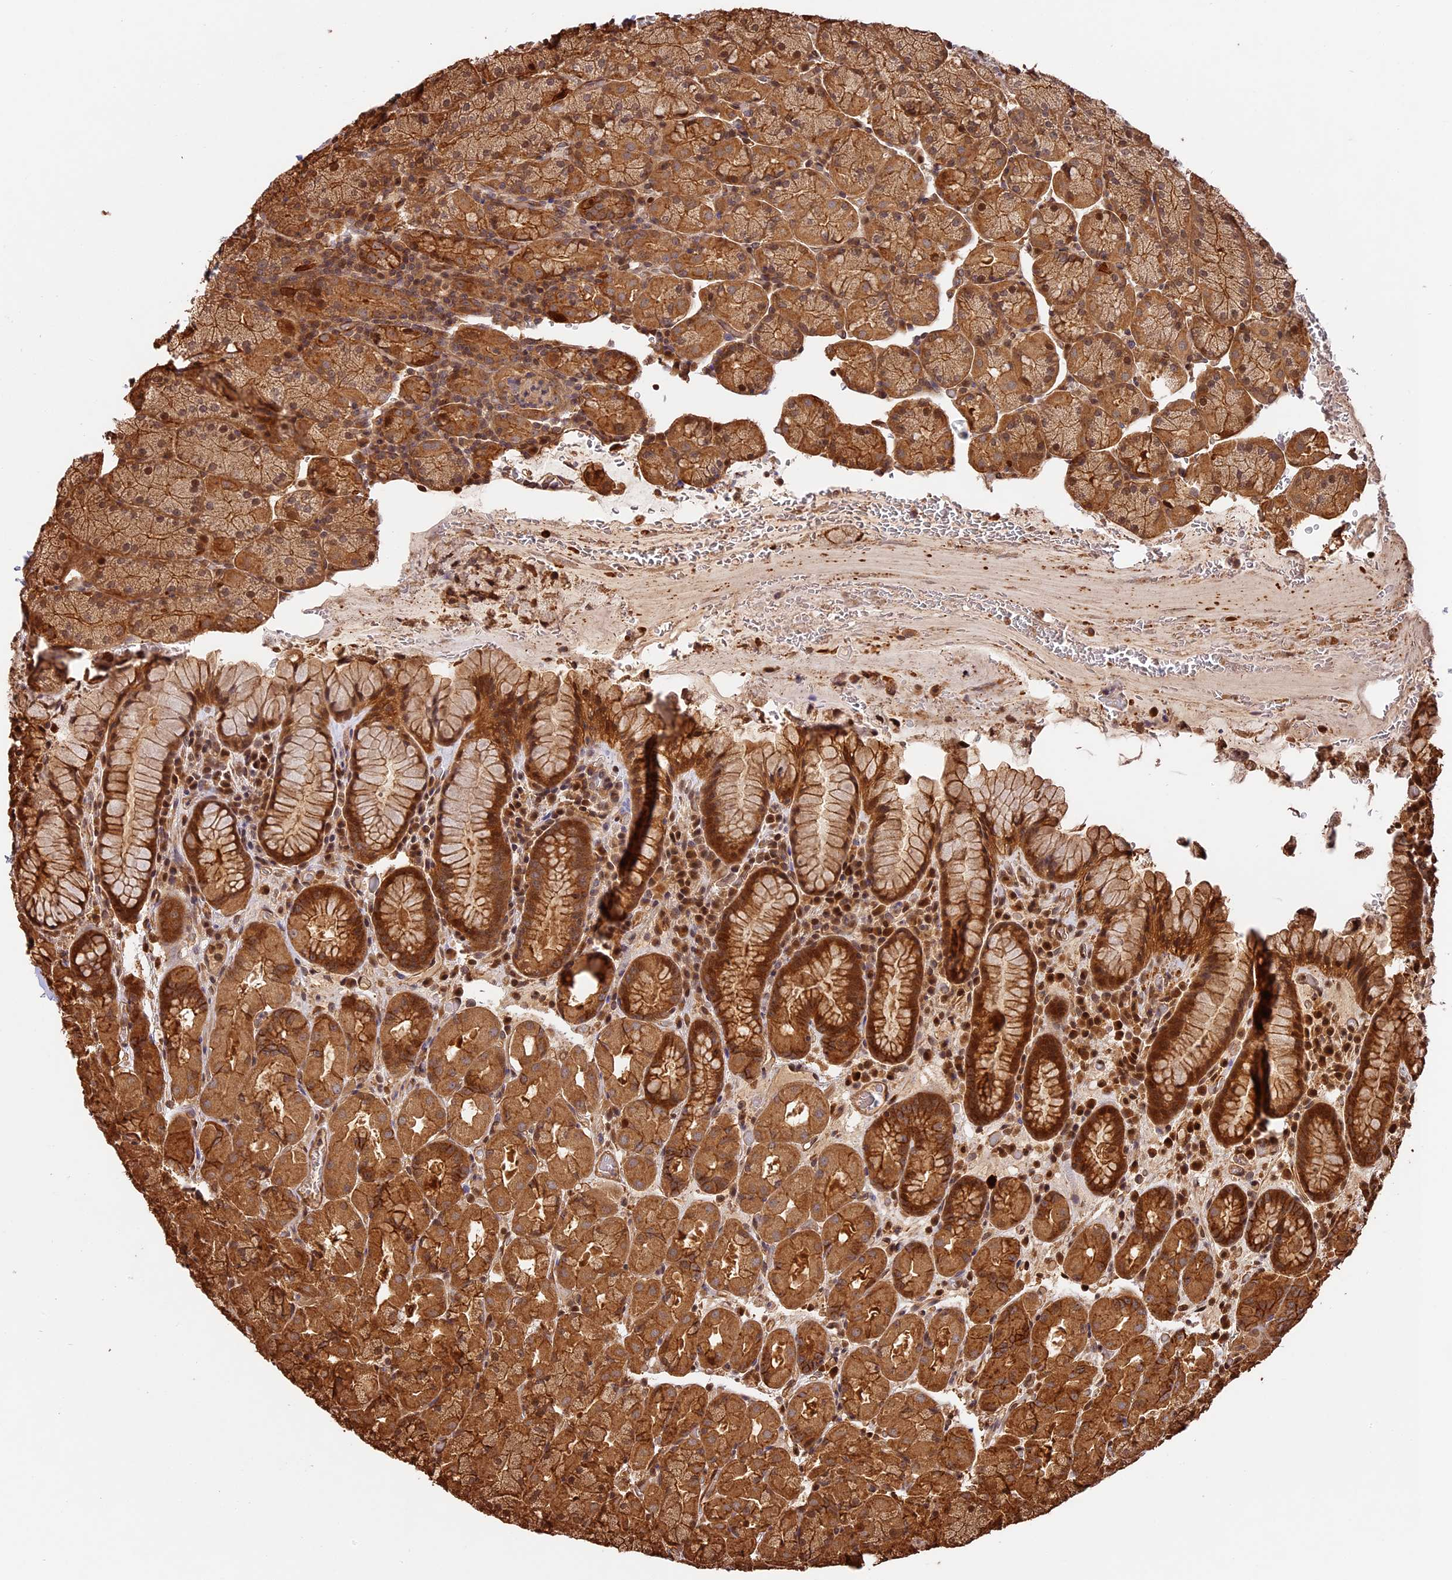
{"staining": {"intensity": "moderate", "quantity": ">75%", "location": "cytoplasmic/membranous"}, "tissue": "stomach", "cell_type": "Glandular cells", "image_type": "normal", "snomed": [{"axis": "morphology", "description": "Normal tissue, NOS"}, {"axis": "topography", "description": "Stomach, upper"}, {"axis": "topography", "description": "Stomach, lower"}], "caption": "Immunohistochemistry histopathology image of unremarkable stomach stained for a protein (brown), which reveals medium levels of moderate cytoplasmic/membranous positivity in approximately >75% of glandular cells.", "gene": "PPP1R37", "patient": {"sex": "male", "age": 80}}